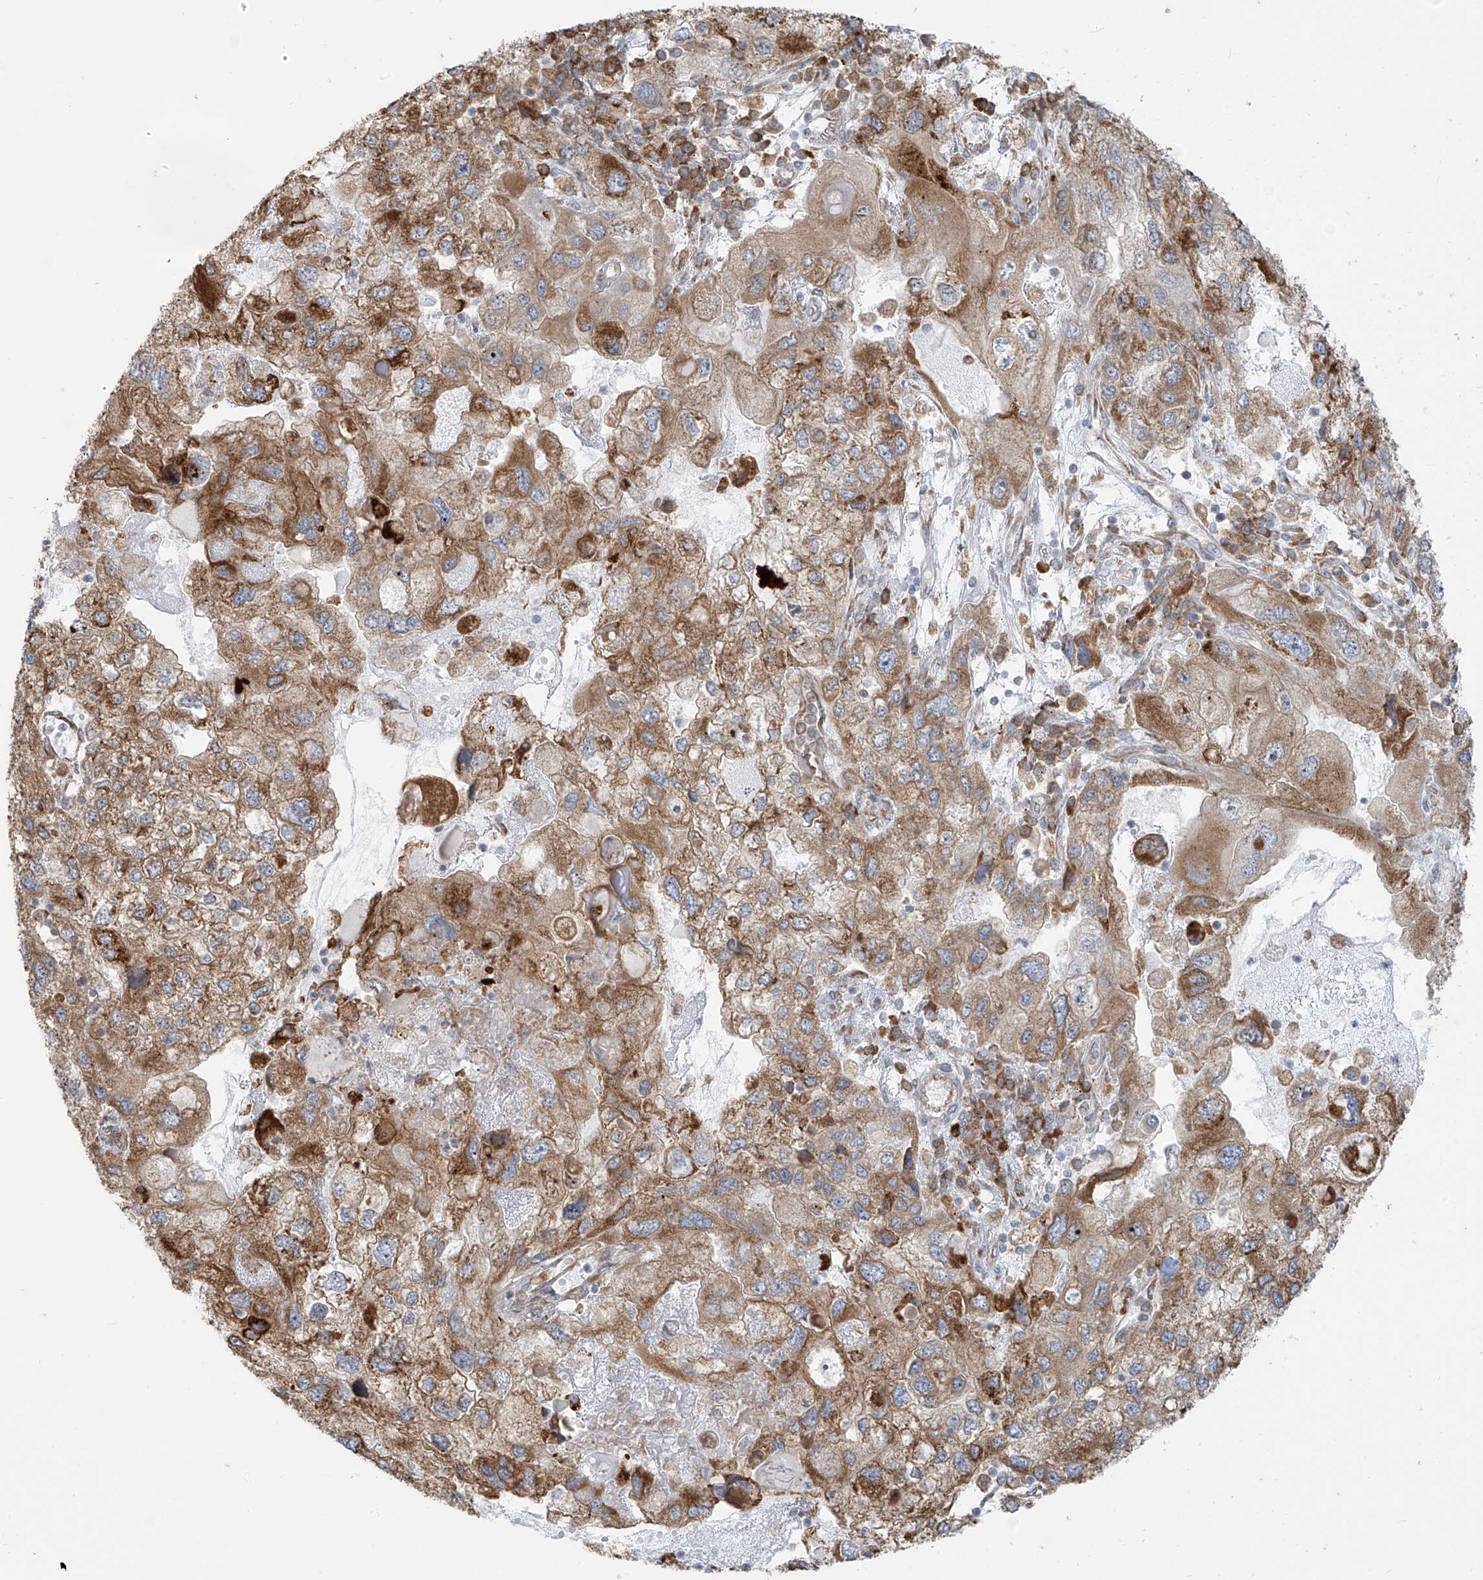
{"staining": {"intensity": "moderate", "quantity": ">75%", "location": "cytoplasmic/membranous"}, "tissue": "endometrial cancer", "cell_type": "Tumor cells", "image_type": "cancer", "snomed": [{"axis": "morphology", "description": "Adenocarcinoma, NOS"}, {"axis": "topography", "description": "Endometrium"}], "caption": "Moderate cytoplasmic/membranous positivity for a protein is seen in approximately >75% of tumor cells of endometrial cancer using immunohistochemistry.", "gene": "KATNIP", "patient": {"sex": "female", "age": 49}}